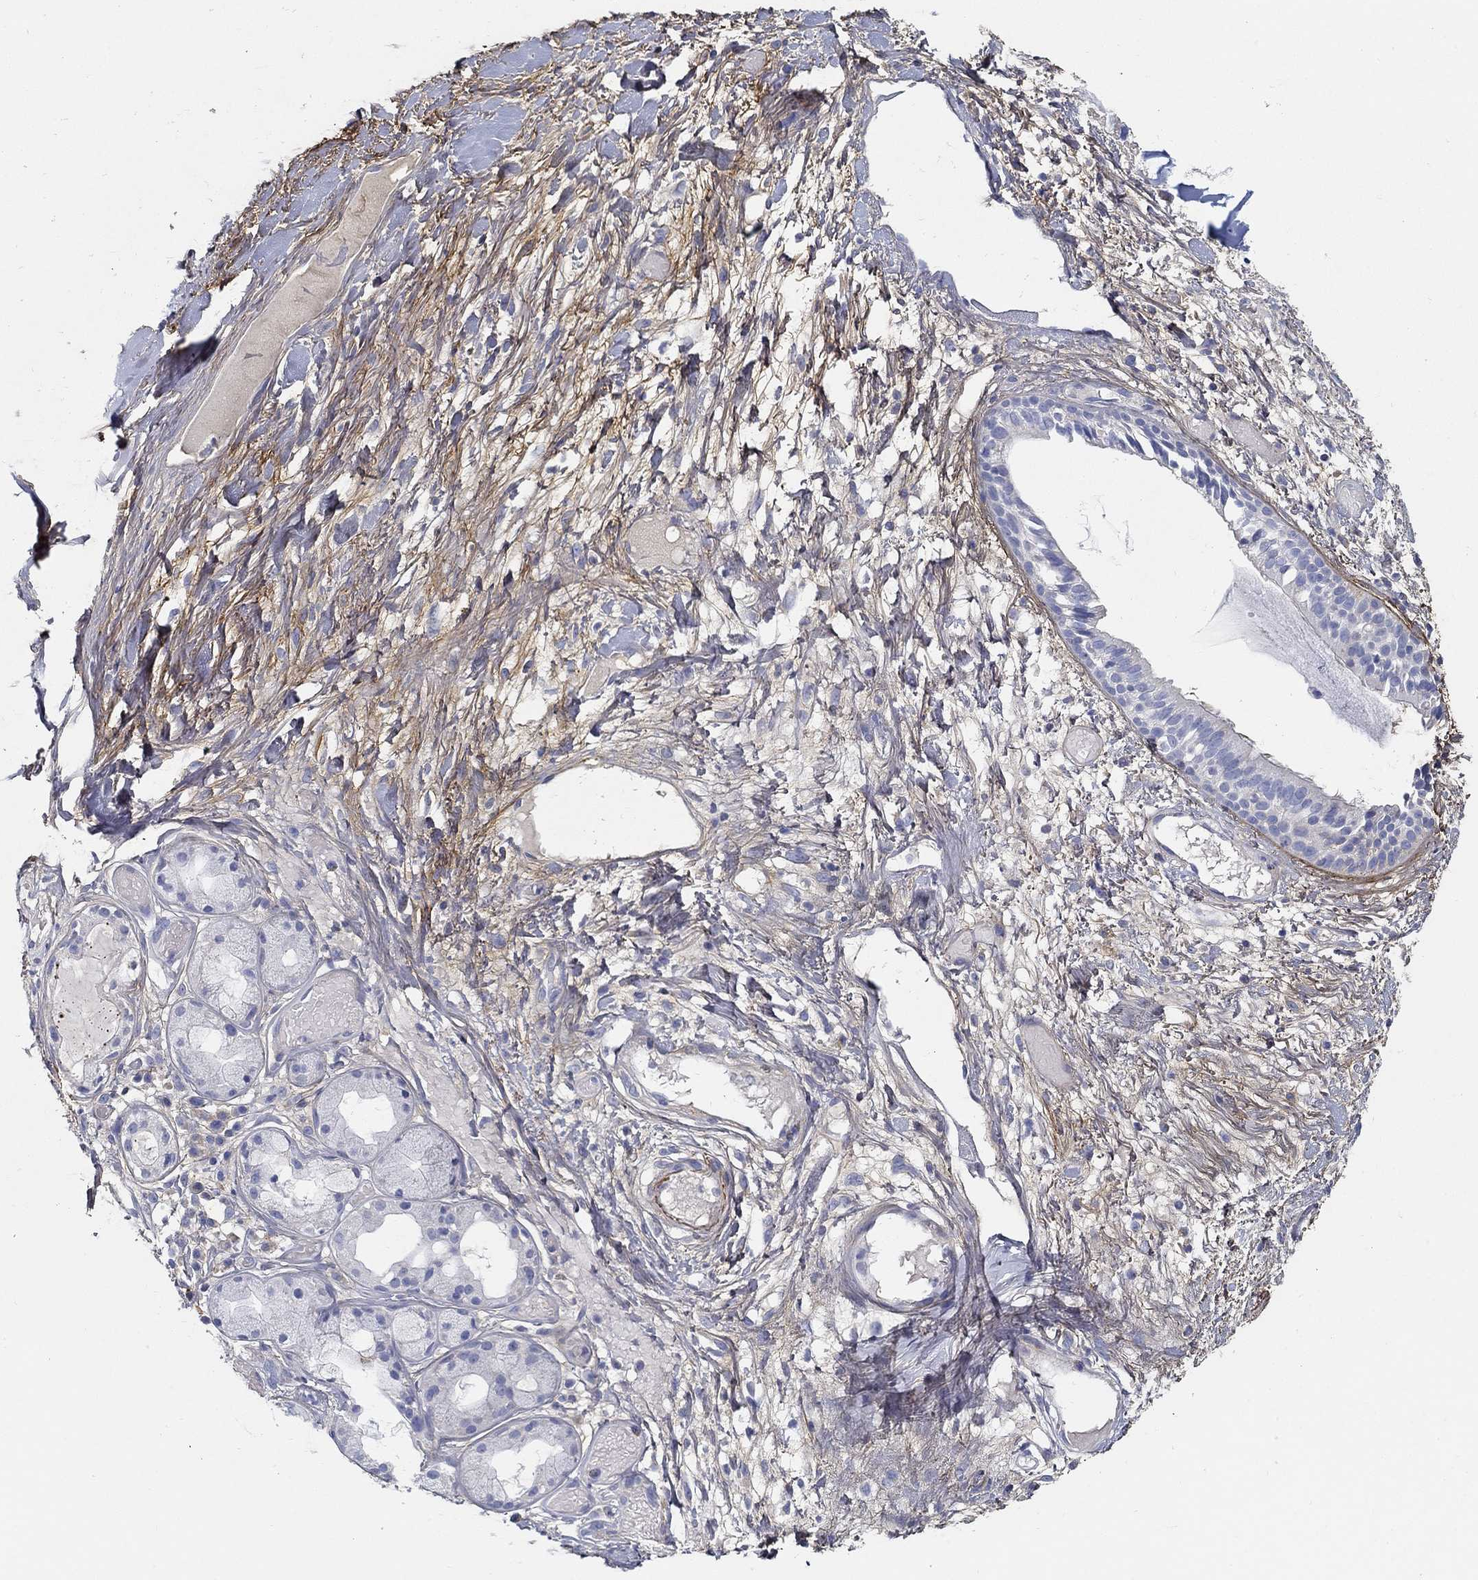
{"staining": {"intensity": "negative", "quantity": "none", "location": "none"}, "tissue": "adipose tissue", "cell_type": "Adipocytes", "image_type": "normal", "snomed": [{"axis": "morphology", "description": "Normal tissue, NOS"}, {"axis": "topography", "description": "Cartilage tissue"}], "caption": "High power microscopy histopathology image of an IHC photomicrograph of unremarkable adipose tissue, revealing no significant staining in adipocytes.", "gene": "TGFBI", "patient": {"sex": "male", "age": 62}}